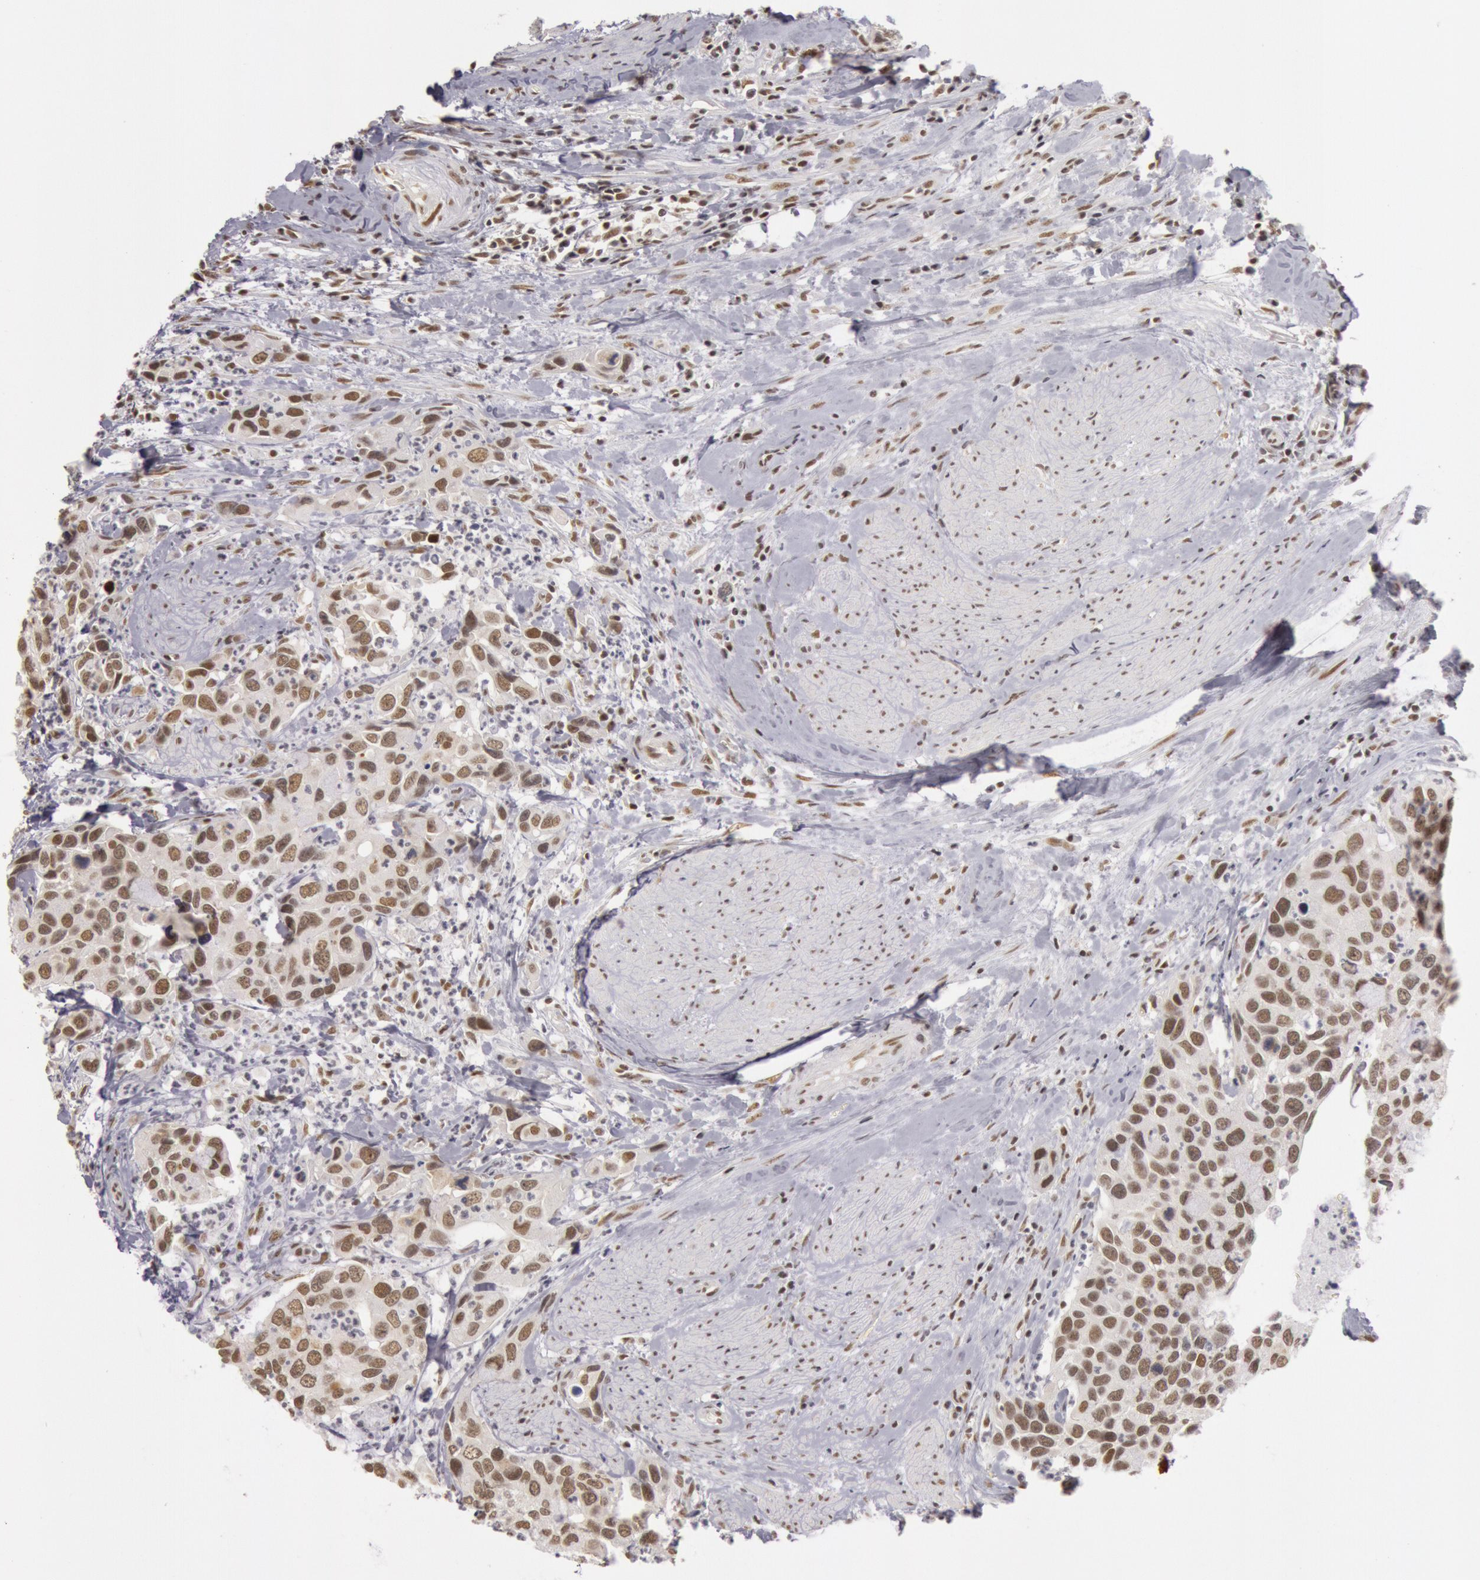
{"staining": {"intensity": "moderate", "quantity": "25%-75%", "location": "nuclear"}, "tissue": "urothelial cancer", "cell_type": "Tumor cells", "image_type": "cancer", "snomed": [{"axis": "morphology", "description": "Urothelial carcinoma, High grade"}, {"axis": "topography", "description": "Urinary bladder"}], "caption": "High-power microscopy captured an IHC photomicrograph of urothelial carcinoma (high-grade), revealing moderate nuclear staining in about 25%-75% of tumor cells.", "gene": "ESS2", "patient": {"sex": "male", "age": 66}}